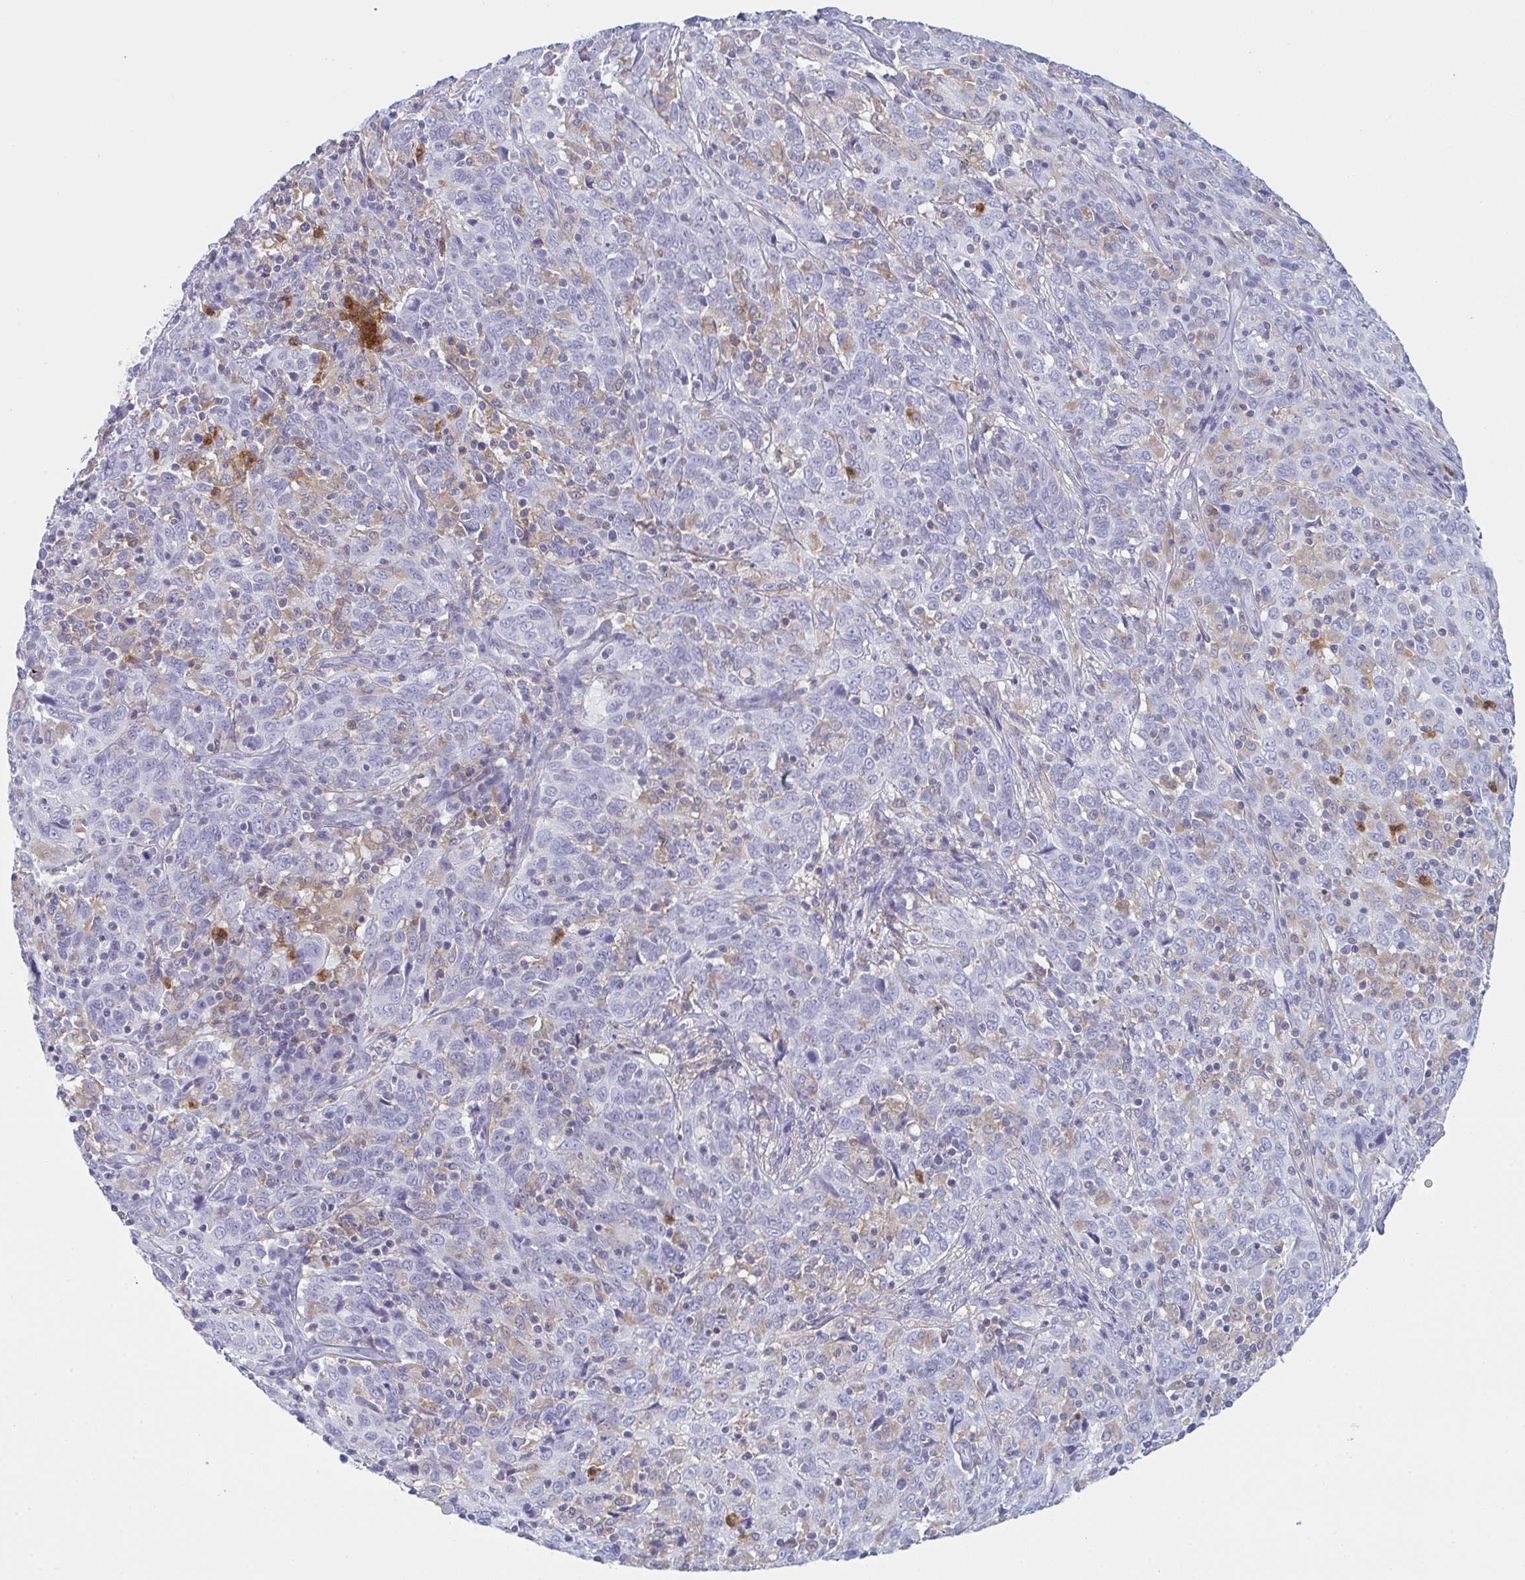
{"staining": {"intensity": "negative", "quantity": "none", "location": "none"}, "tissue": "cervical cancer", "cell_type": "Tumor cells", "image_type": "cancer", "snomed": [{"axis": "morphology", "description": "Squamous cell carcinoma, NOS"}, {"axis": "topography", "description": "Cervix"}], "caption": "A high-resolution image shows immunohistochemistry (IHC) staining of cervical cancer (squamous cell carcinoma), which displays no significant expression in tumor cells.", "gene": "MYO1F", "patient": {"sex": "female", "age": 46}}